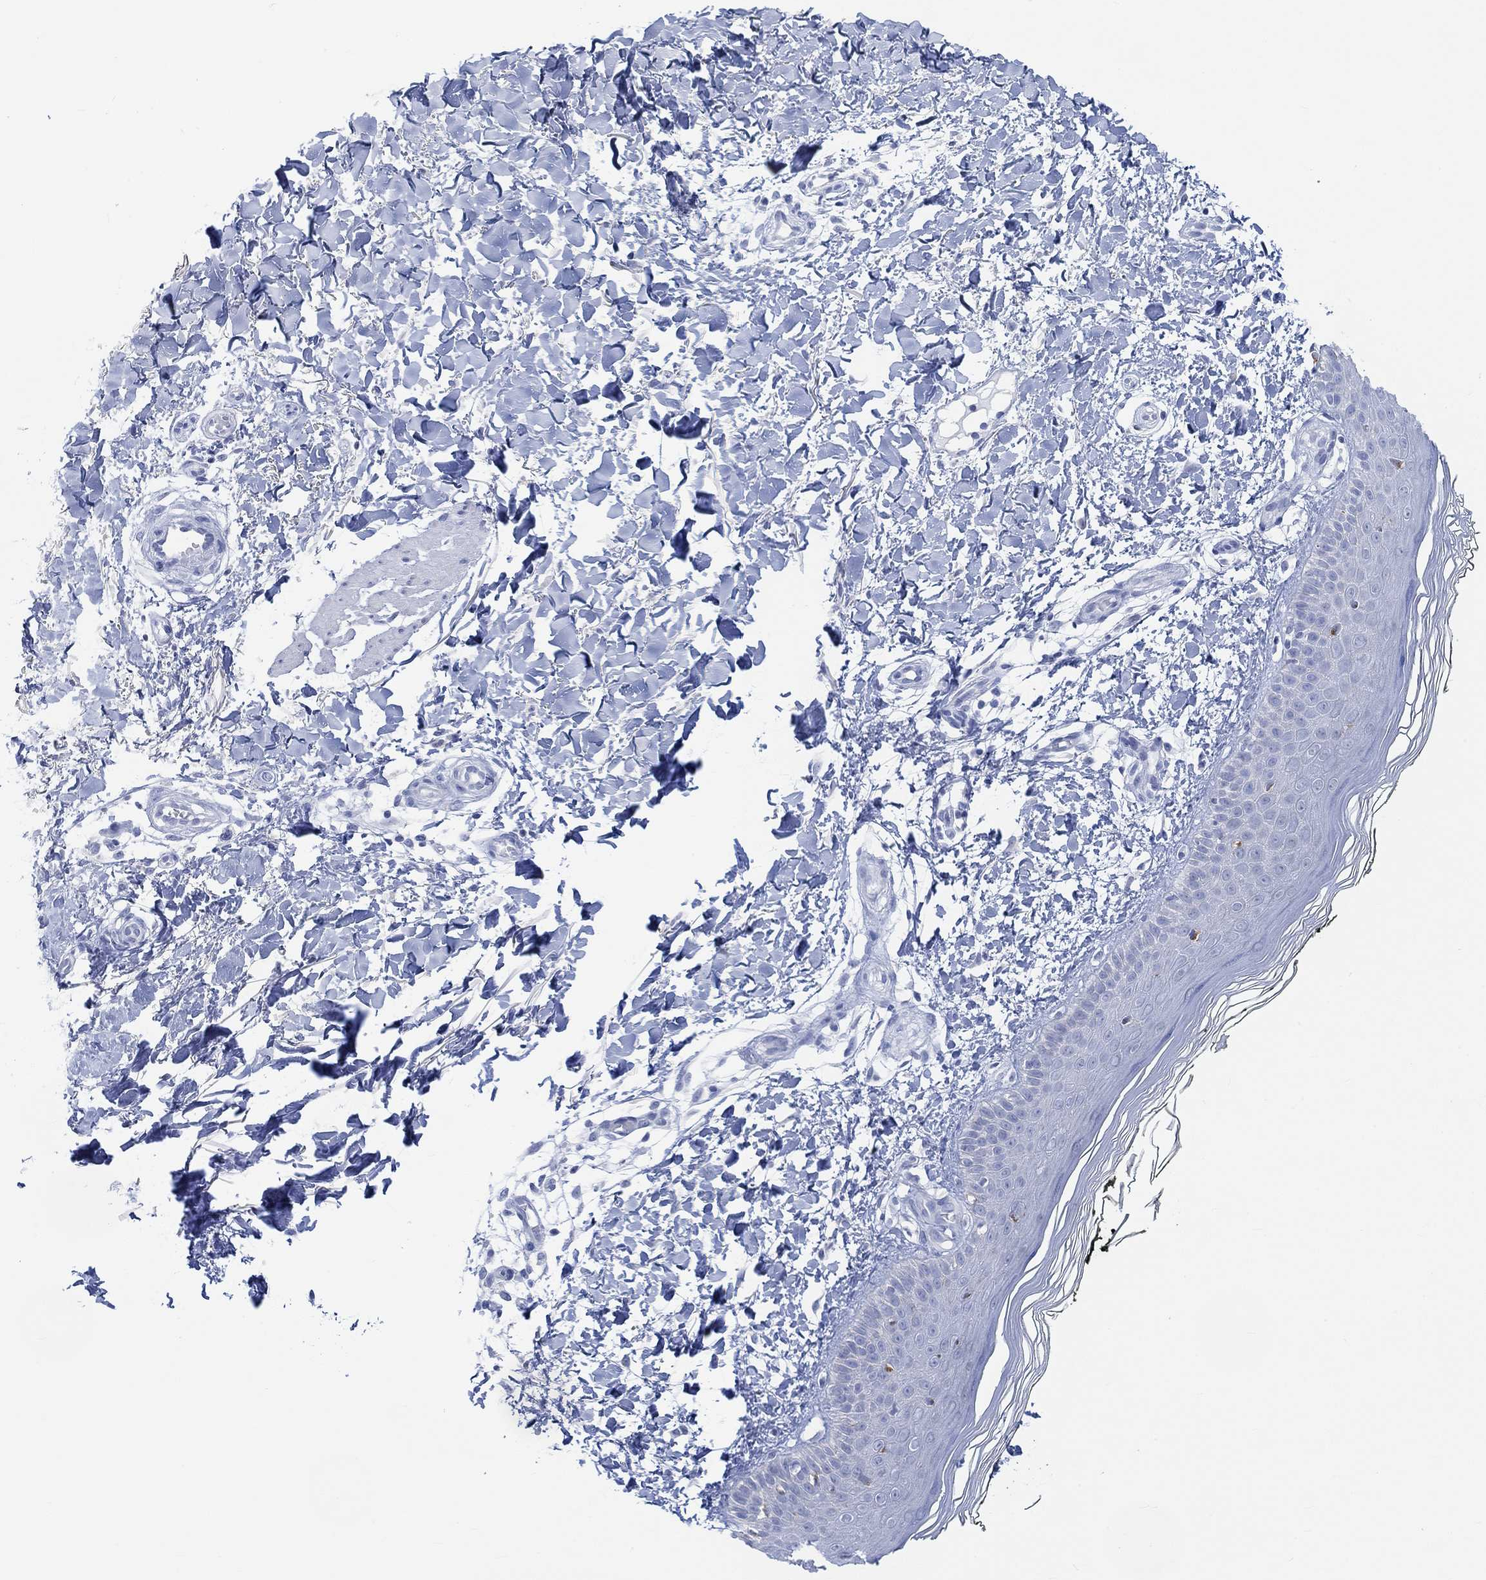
{"staining": {"intensity": "negative", "quantity": "none", "location": "none"}, "tissue": "skin", "cell_type": "Fibroblasts", "image_type": "normal", "snomed": [{"axis": "morphology", "description": "Normal tissue, NOS"}, {"axis": "topography", "description": "Skin"}], "caption": "High magnification brightfield microscopy of benign skin stained with DAB (3,3'-diaminobenzidine) (brown) and counterstained with hematoxylin (blue): fibroblasts show no significant staining. (DAB immunohistochemistry (IHC) visualized using brightfield microscopy, high magnification).", "gene": "AK8", "patient": {"sex": "female", "age": 62}}